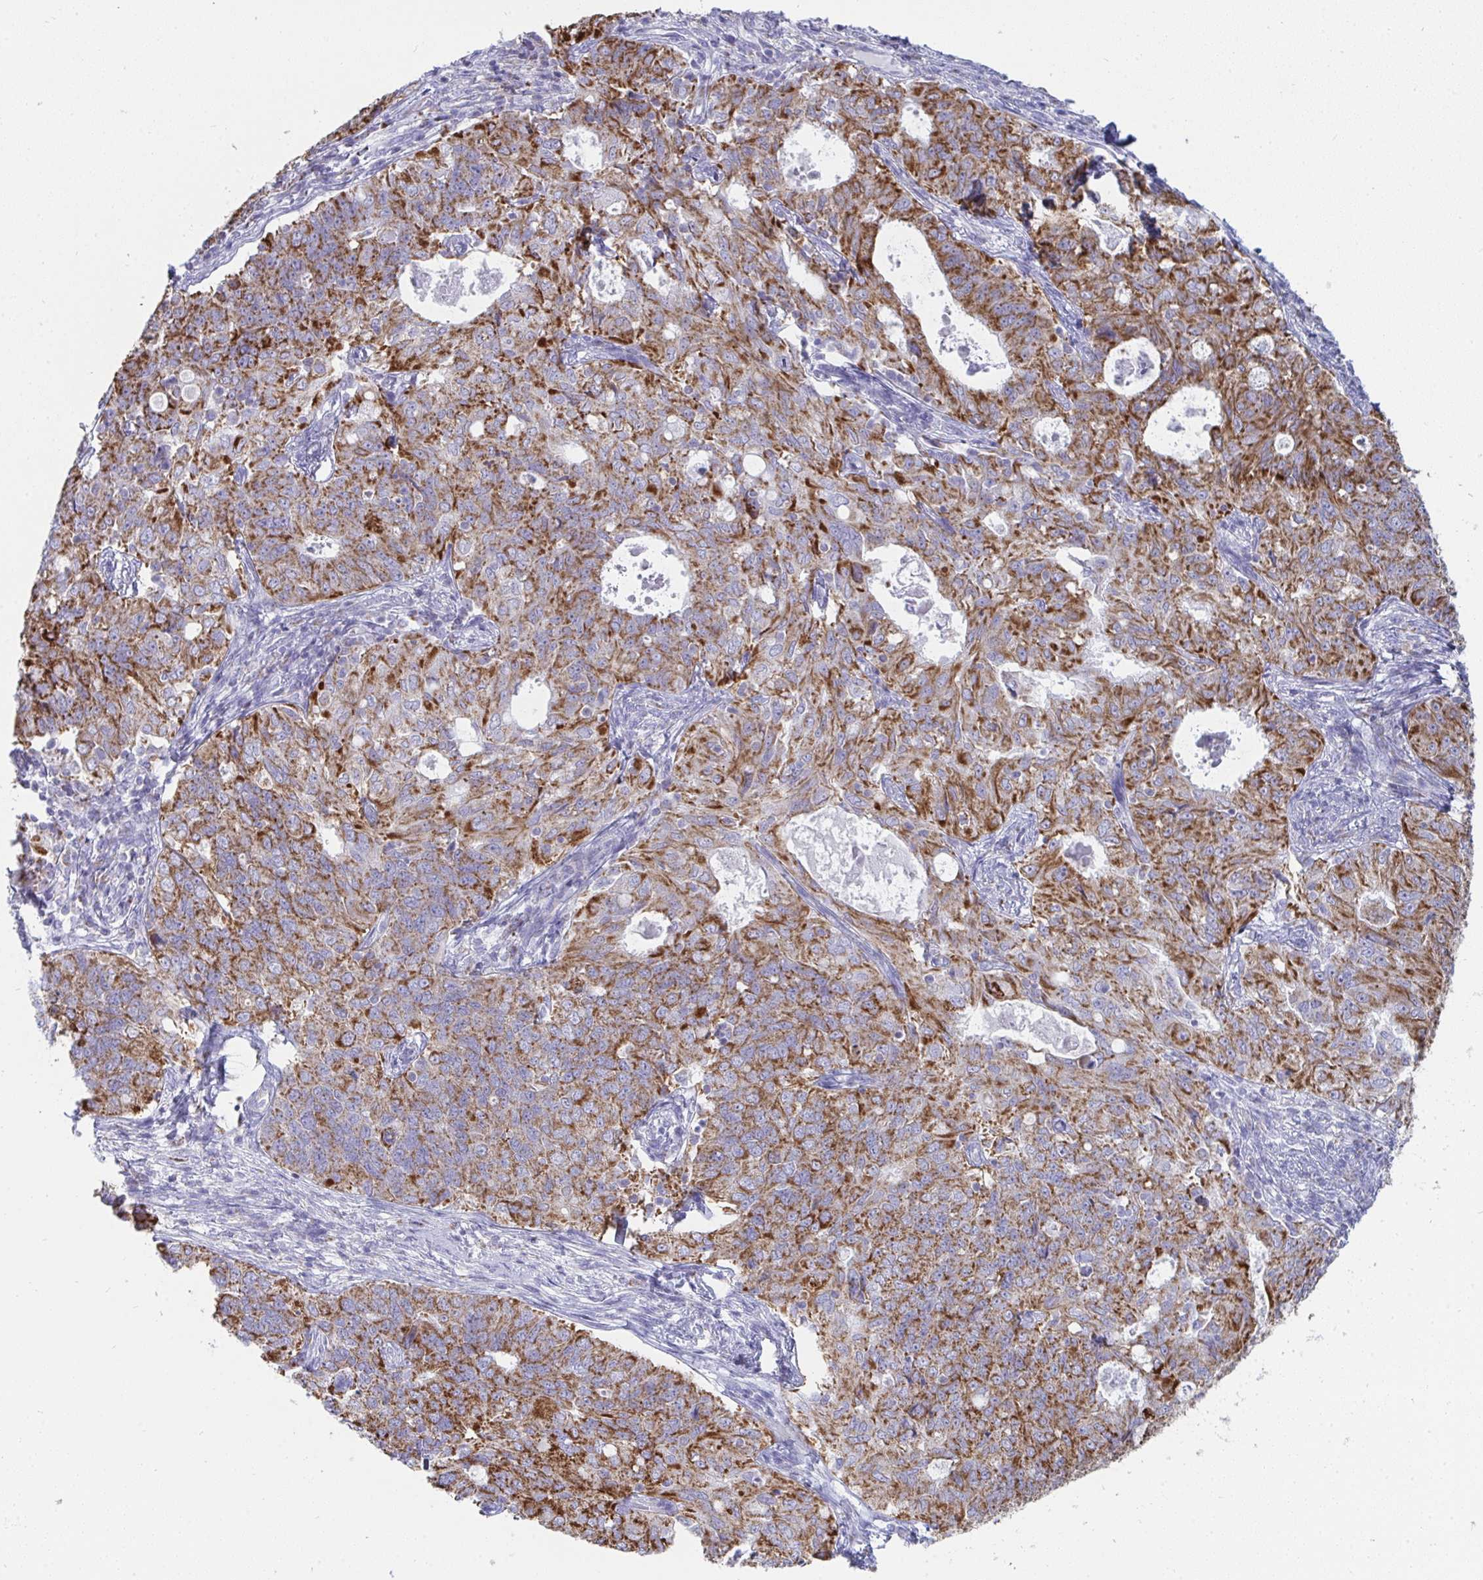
{"staining": {"intensity": "strong", "quantity": ">75%", "location": "cytoplasmic/membranous"}, "tissue": "endometrial cancer", "cell_type": "Tumor cells", "image_type": "cancer", "snomed": [{"axis": "morphology", "description": "Adenocarcinoma, NOS"}, {"axis": "topography", "description": "Endometrium"}], "caption": "Approximately >75% of tumor cells in adenocarcinoma (endometrial) exhibit strong cytoplasmic/membranous protein staining as visualized by brown immunohistochemical staining.", "gene": "AIFM1", "patient": {"sex": "female", "age": 43}}